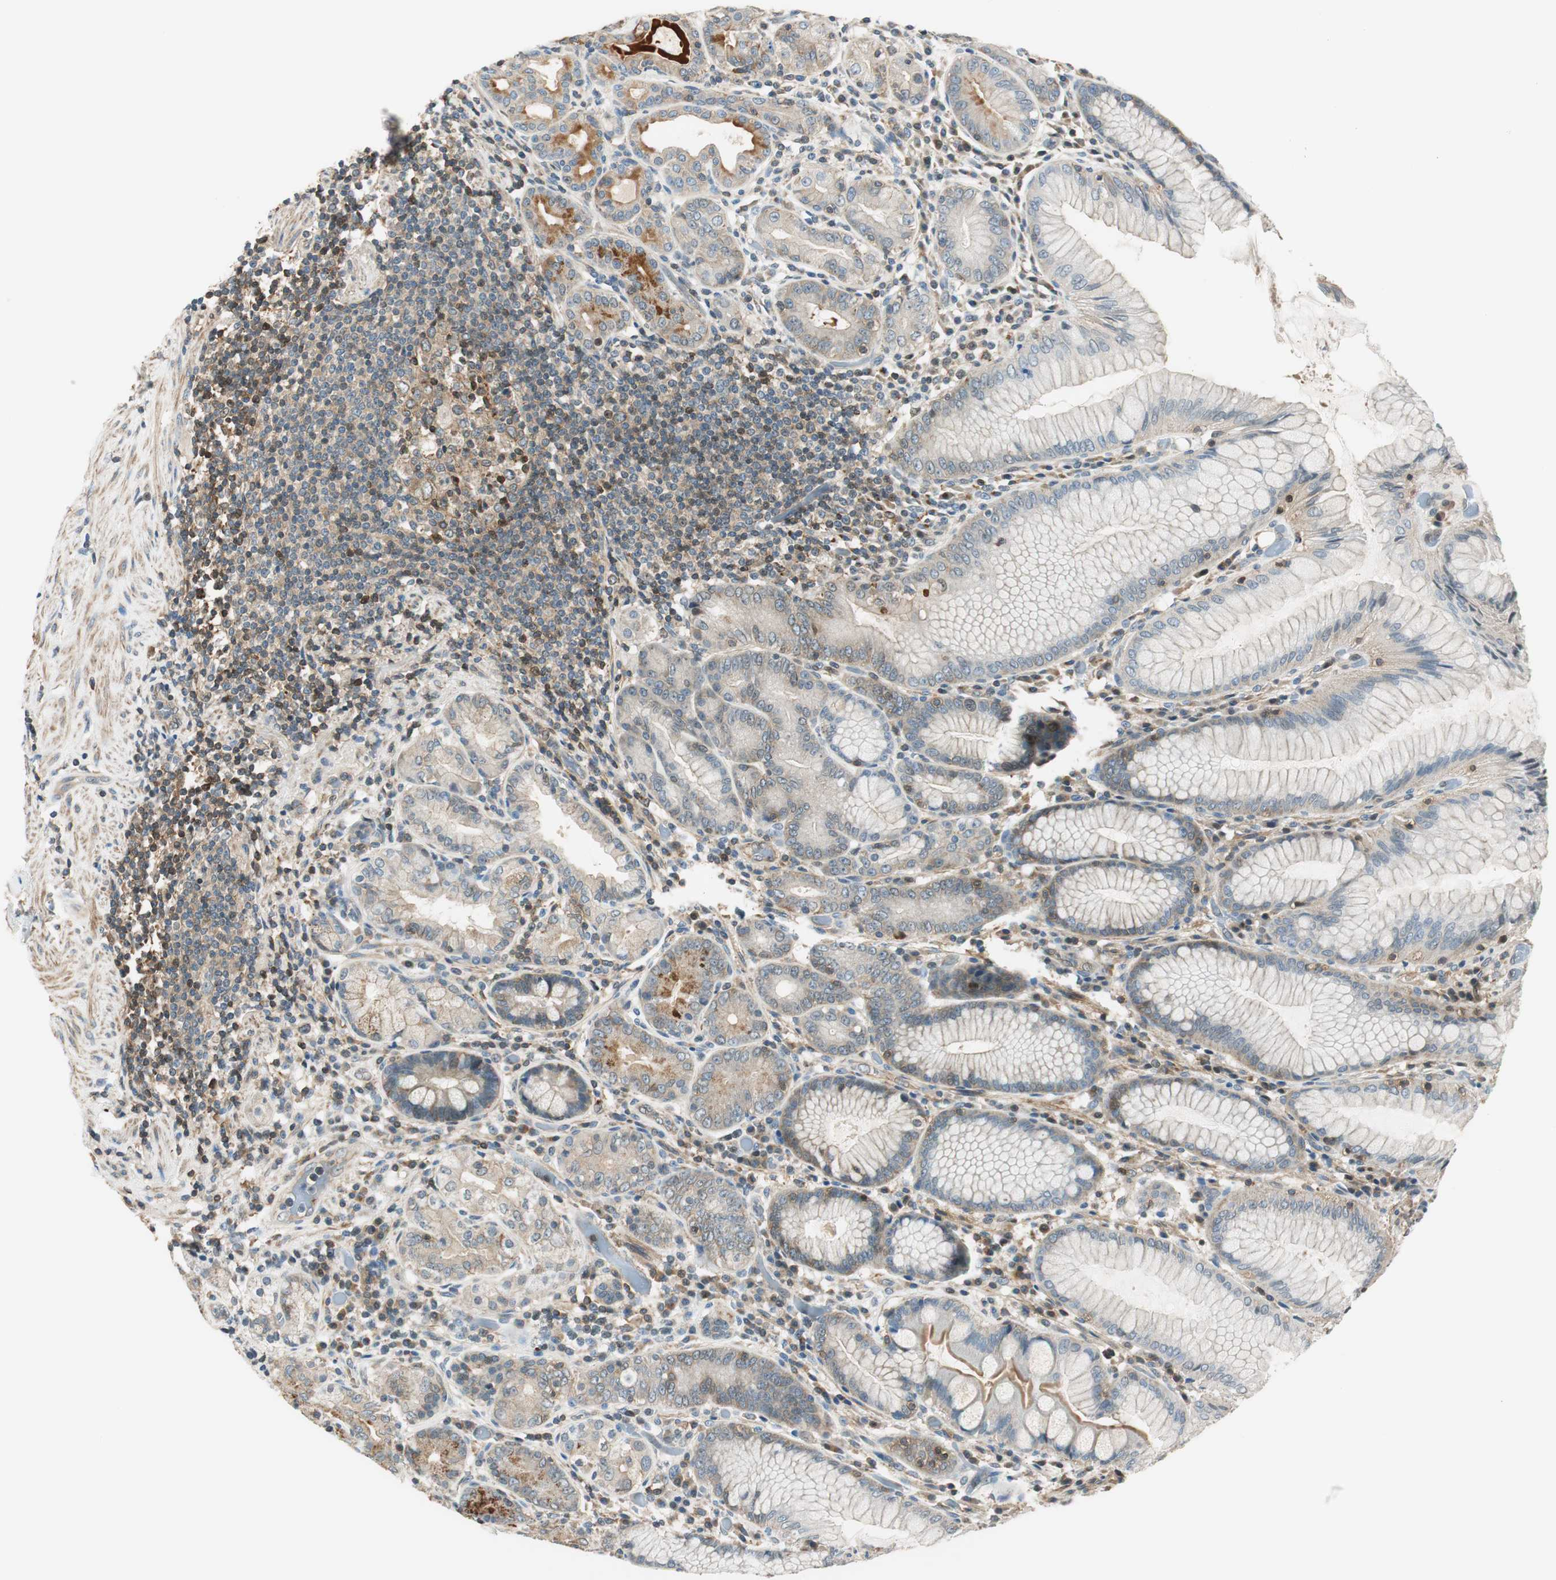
{"staining": {"intensity": "moderate", "quantity": "25%-75%", "location": "cytoplasmic/membranous"}, "tissue": "stomach", "cell_type": "Glandular cells", "image_type": "normal", "snomed": [{"axis": "morphology", "description": "Normal tissue, NOS"}, {"axis": "topography", "description": "Stomach, lower"}], "caption": "Immunohistochemistry (DAB (3,3'-diaminobenzidine)) staining of unremarkable human stomach demonstrates moderate cytoplasmic/membranous protein expression in approximately 25%-75% of glandular cells. The protein is shown in brown color, while the nuclei are stained blue.", "gene": "PI4K2B", "patient": {"sex": "female", "age": 76}}